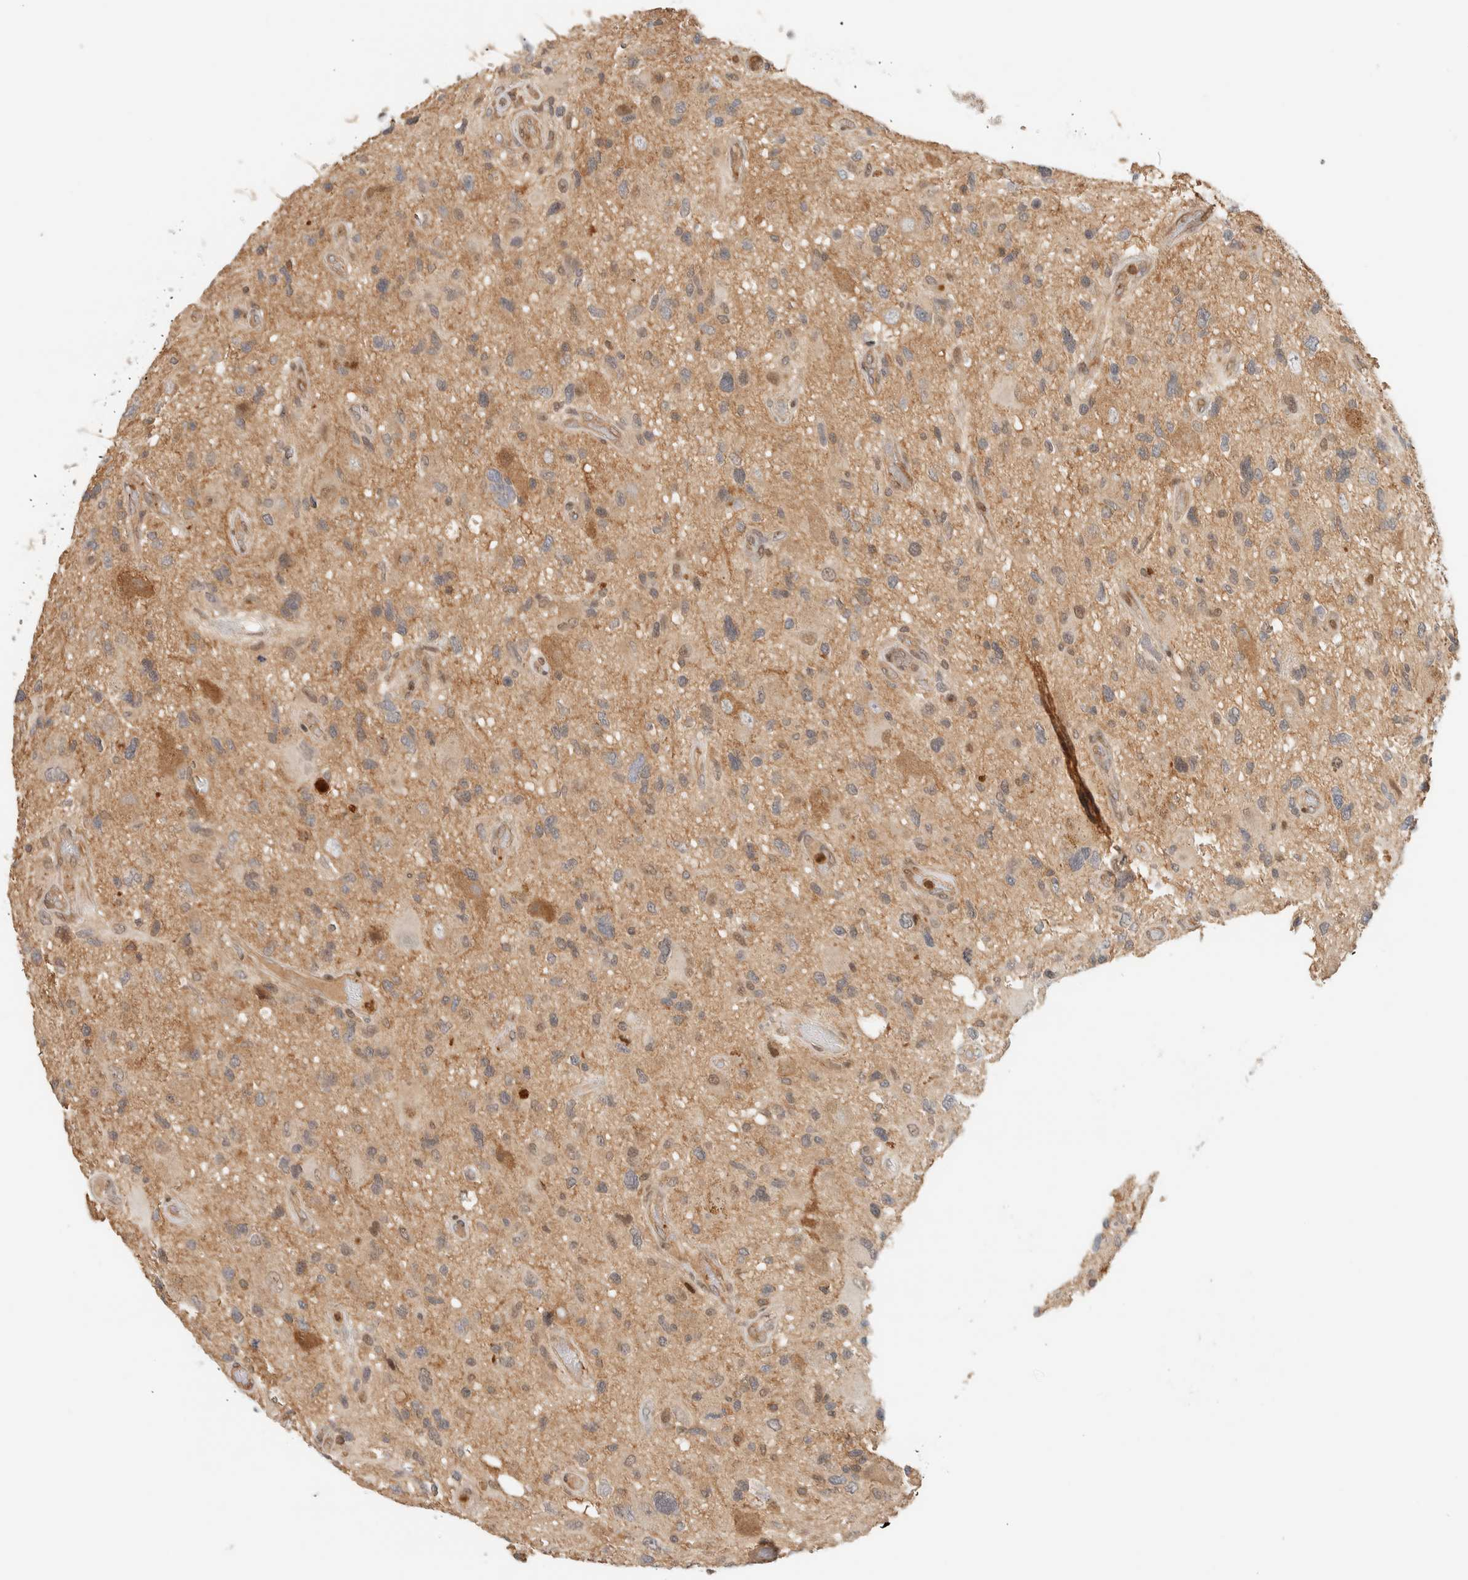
{"staining": {"intensity": "weak", "quantity": ">75%", "location": "cytoplasmic/membranous"}, "tissue": "glioma", "cell_type": "Tumor cells", "image_type": "cancer", "snomed": [{"axis": "morphology", "description": "Glioma, malignant, High grade"}, {"axis": "topography", "description": "Brain"}], "caption": "A high-resolution photomicrograph shows immunohistochemistry staining of high-grade glioma (malignant), which shows weak cytoplasmic/membranous expression in approximately >75% of tumor cells.", "gene": "ARFGEF1", "patient": {"sex": "male", "age": 33}}